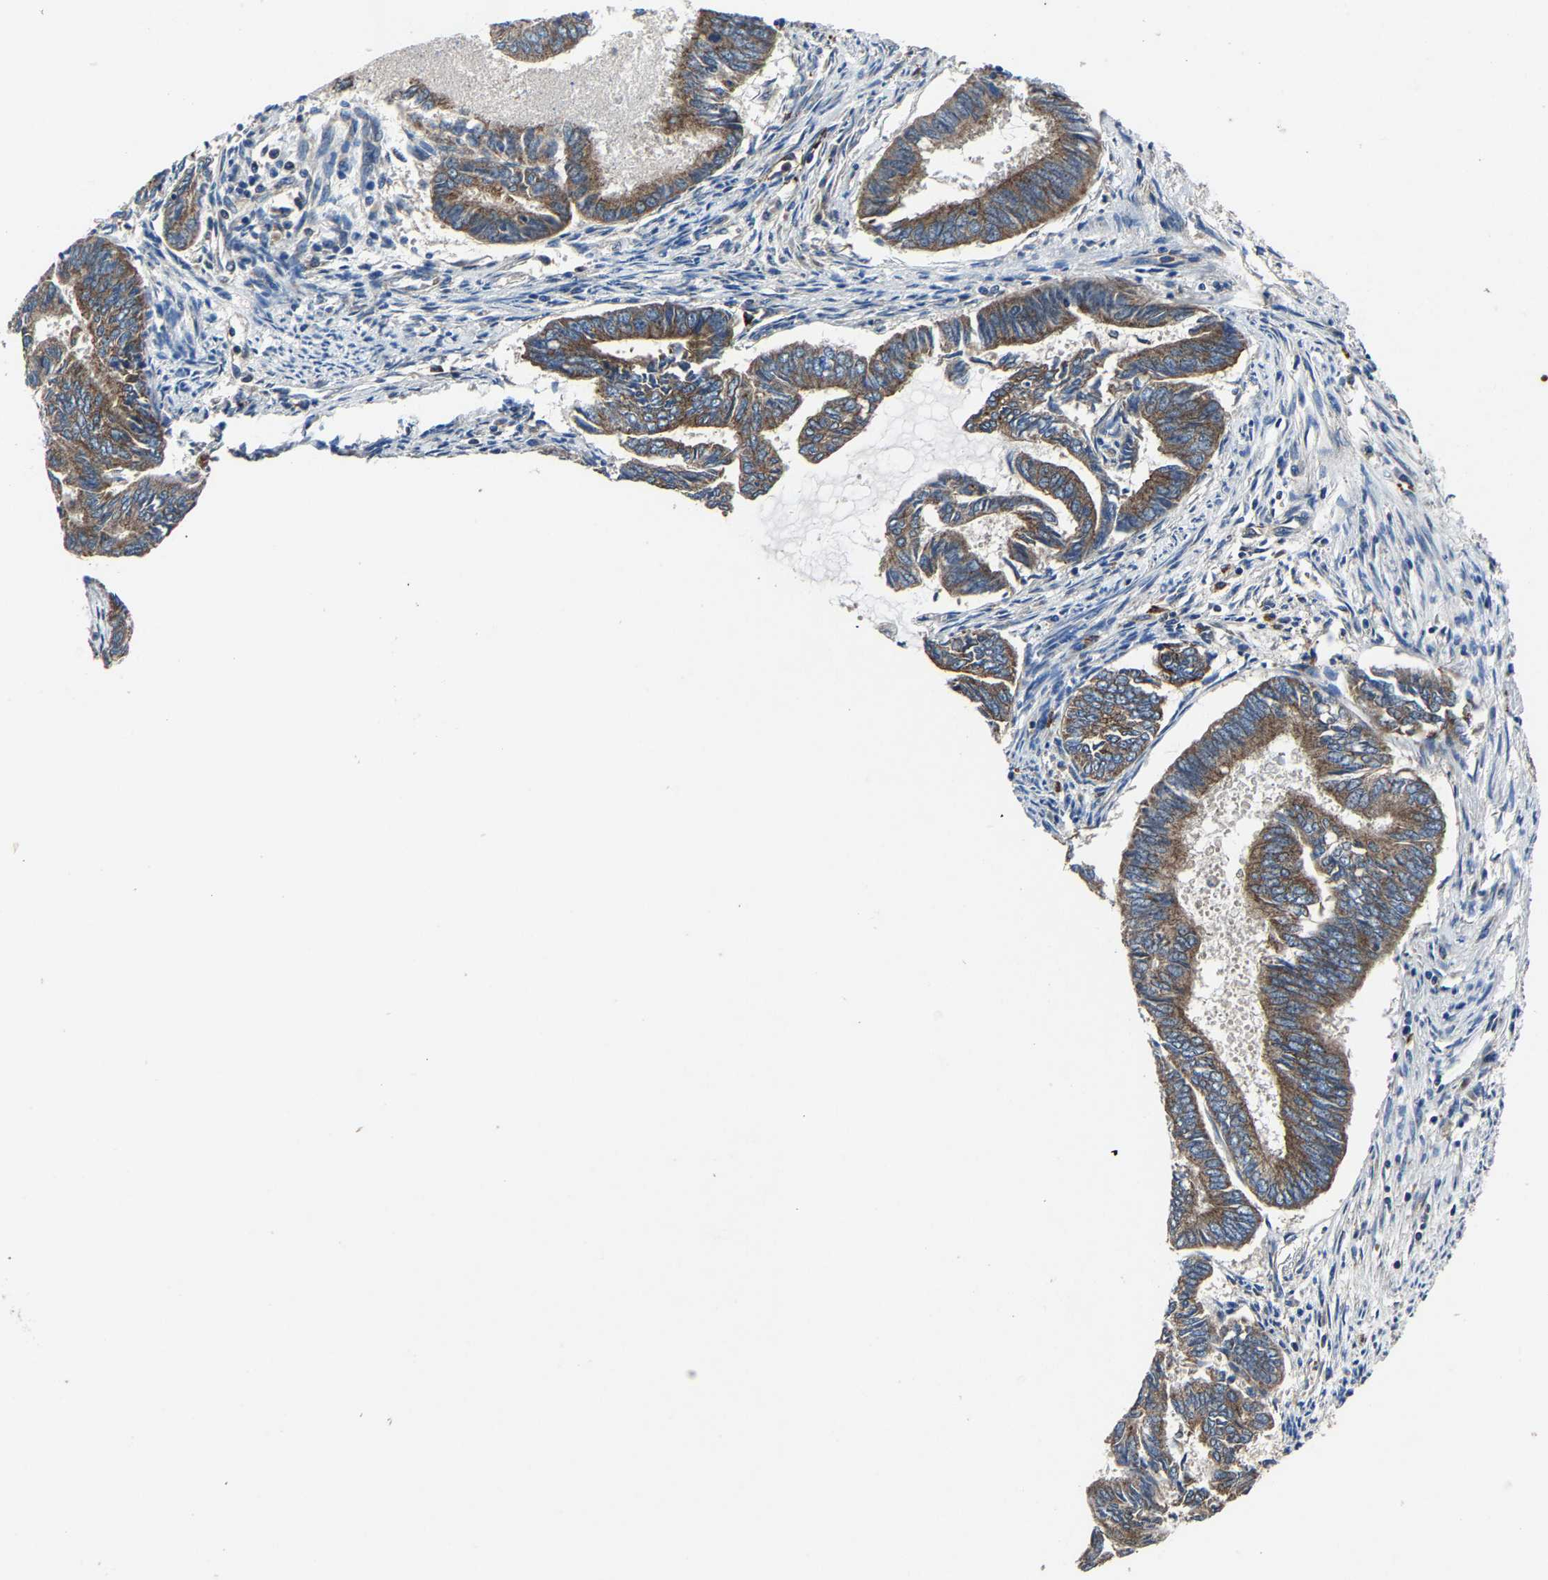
{"staining": {"intensity": "moderate", "quantity": ">75%", "location": "cytoplasmic/membranous"}, "tissue": "endometrial cancer", "cell_type": "Tumor cells", "image_type": "cancer", "snomed": [{"axis": "morphology", "description": "Adenocarcinoma, NOS"}, {"axis": "topography", "description": "Endometrium"}], "caption": "Immunohistochemistry (IHC) image of neoplastic tissue: human adenocarcinoma (endometrial) stained using immunohistochemistry (IHC) displays medium levels of moderate protein expression localized specifically in the cytoplasmic/membranous of tumor cells, appearing as a cytoplasmic/membranous brown color.", "gene": "KIAA1958", "patient": {"sex": "female", "age": 86}}